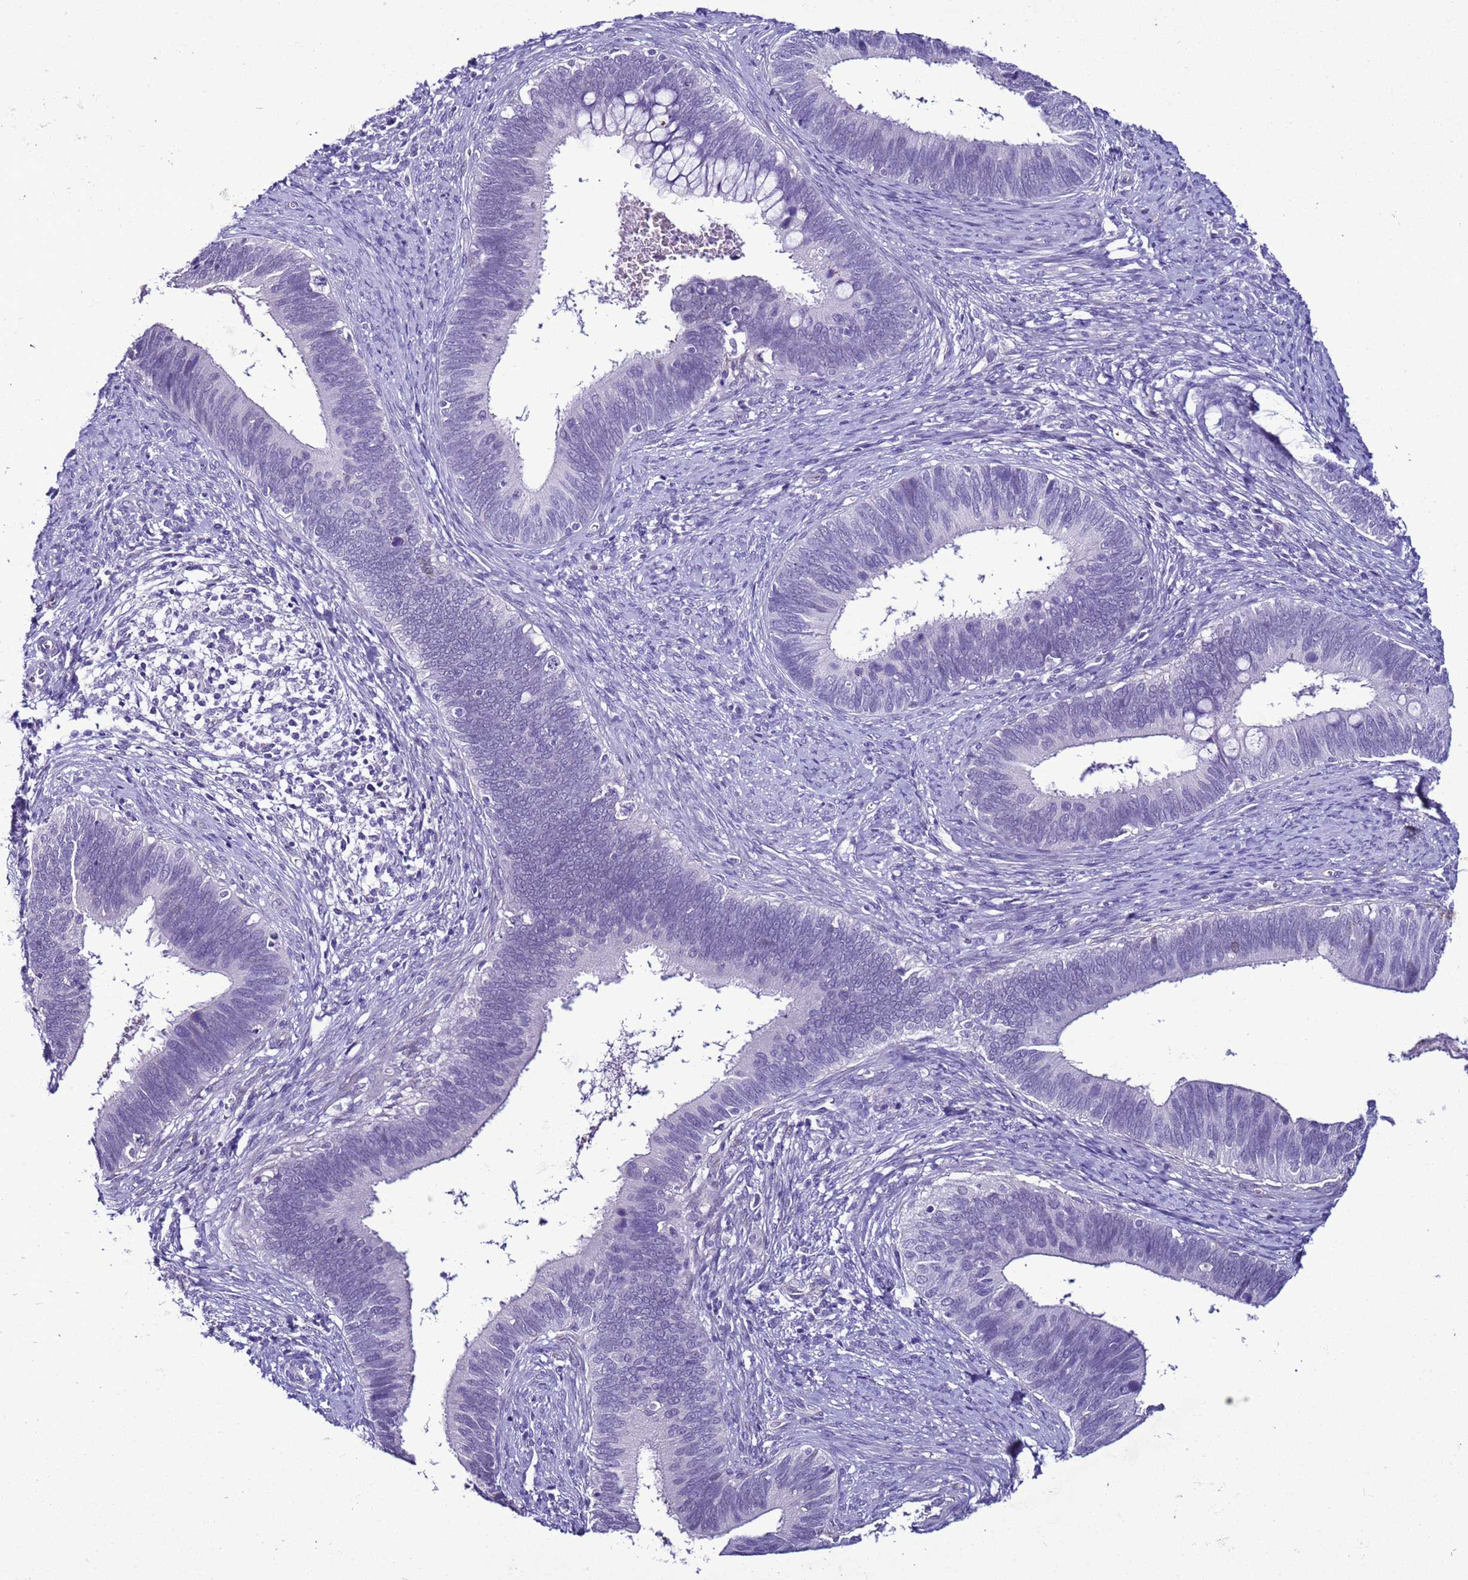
{"staining": {"intensity": "negative", "quantity": "none", "location": "none"}, "tissue": "cervical cancer", "cell_type": "Tumor cells", "image_type": "cancer", "snomed": [{"axis": "morphology", "description": "Adenocarcinoma, NOS"}, {"axis": "topography", "description": "Cervix"}], "caption": "Micrograph shows no protein positivity in tumor cells of adenocarcinoma (cervical) tissue.", "gene": "LRRC10B", "patient": {"sex": "female", "age": 42}}